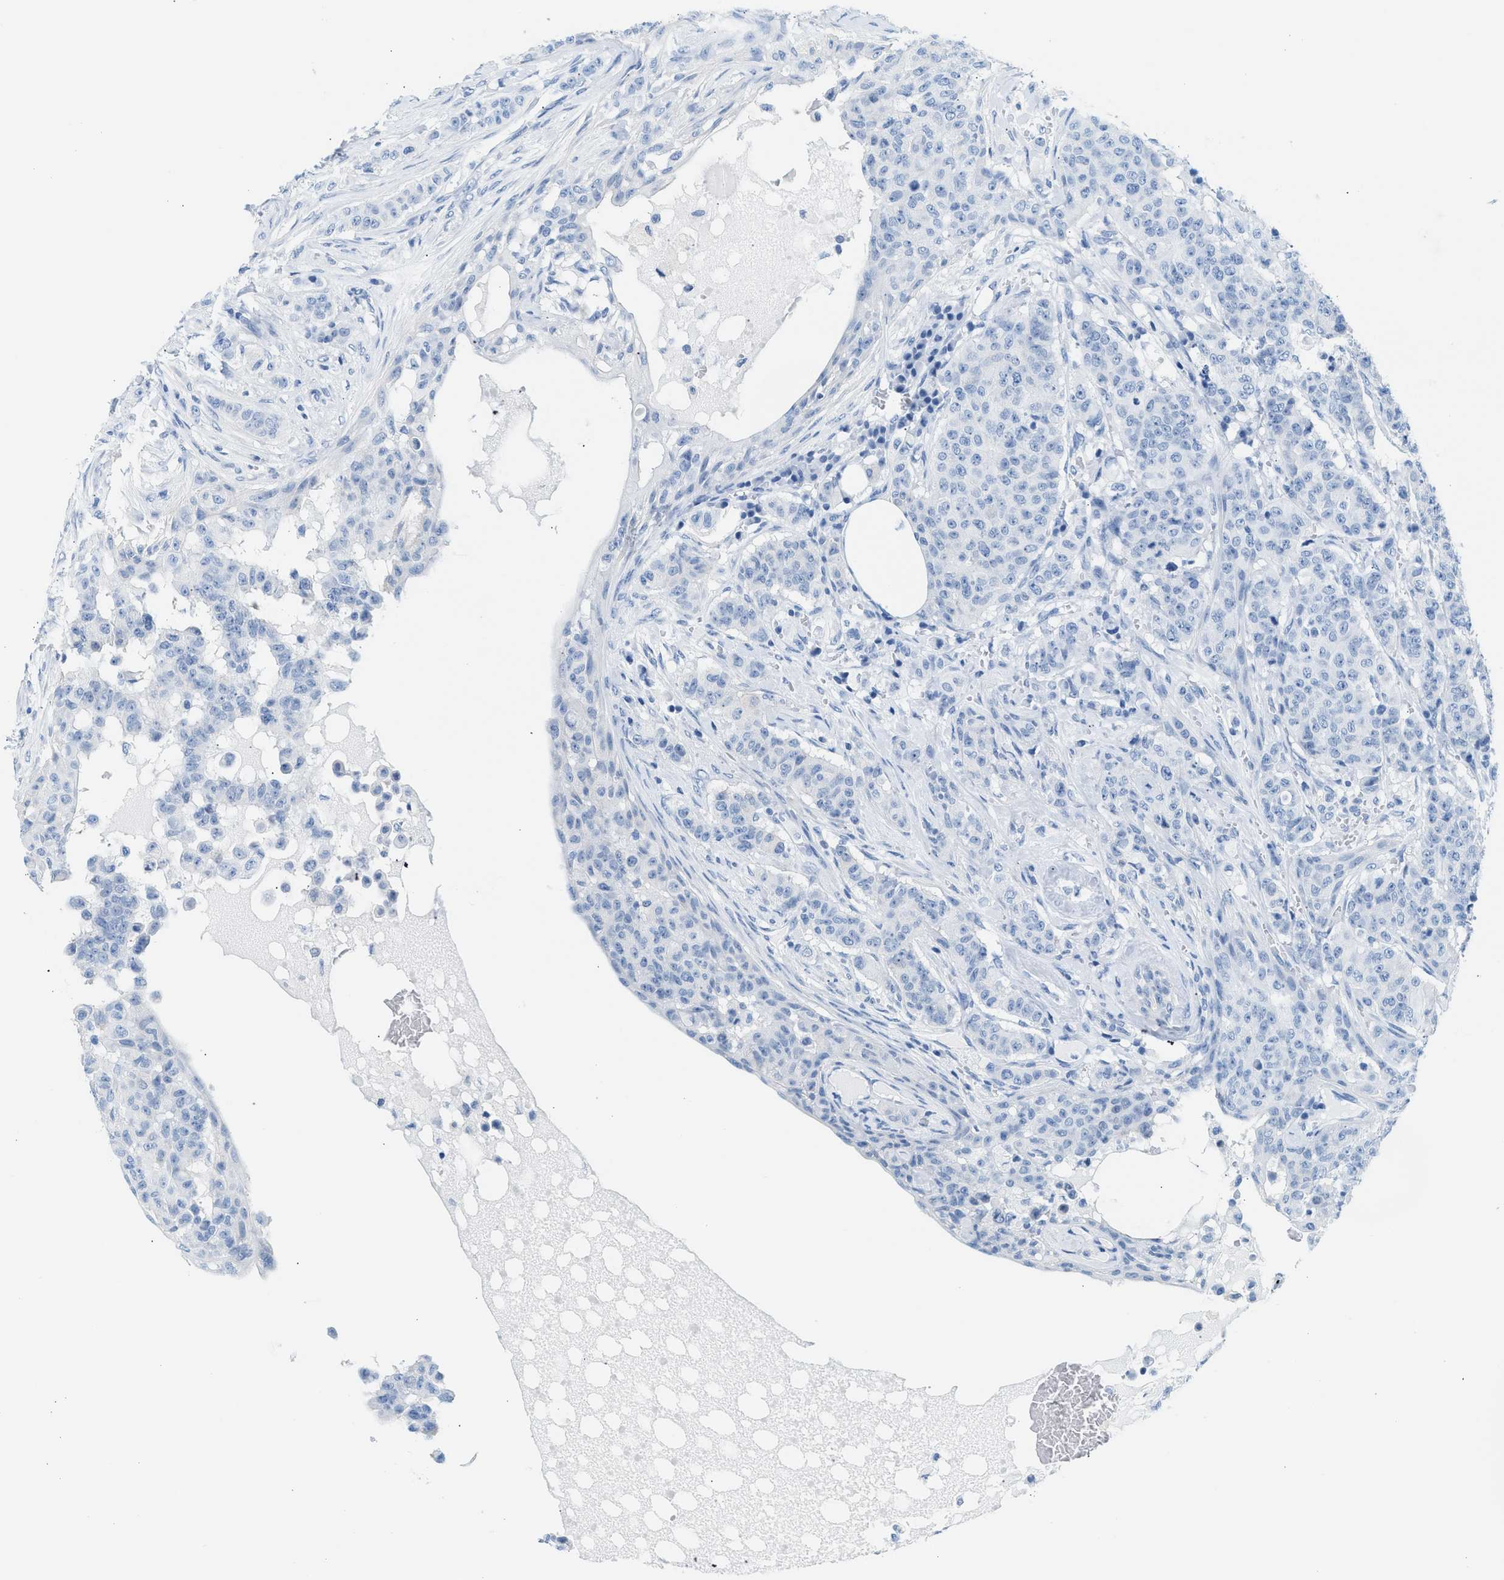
{"staining": {"intensity": "negative", "quantity": "none", "location": "none"}, "tissue": "breast cancer", "cell_type": "Tumor cells", "image_type": "cancer", "snomed": [{"axis": "morphology", "description": "Normal tissue, NOS"}, {"axis": "morphology", "description": "Duct carcinoma"}, {"axis": "topography", "description": "Breast"}], "caption": "This is a image of IHC staining of breast cancer, which shows no expression in tumor cells. (DAB (3,3'-diaminobenzidine) immunohistochemistry (IHC) visualized using brightfield microscopy, high magnification).", "gene": "SPAM1", "patient": {"sex": "female", "age": 40}}